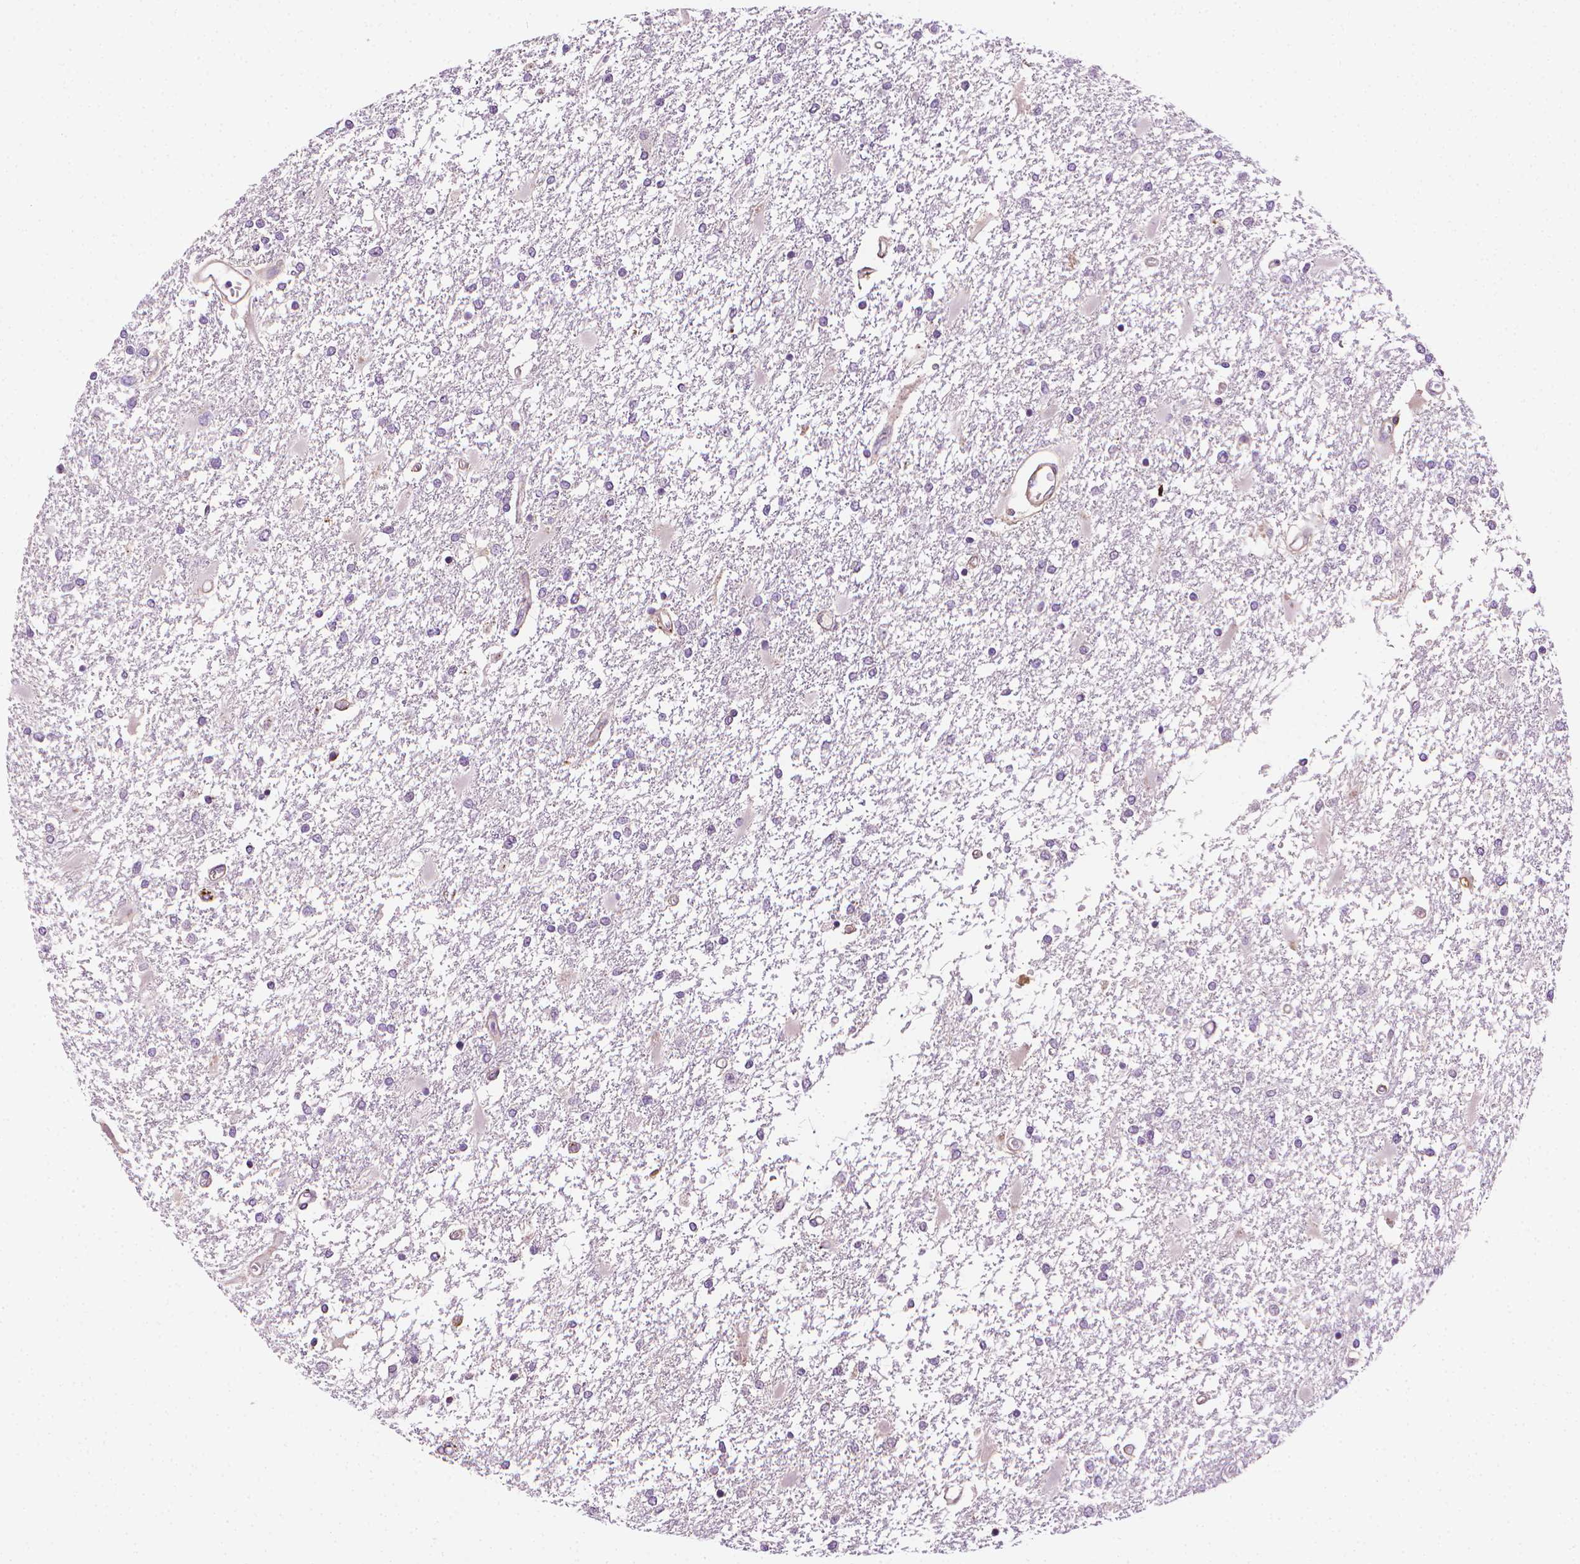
{"staining": {"intensity": "negative", "quantity": "none", "location": "none"}, "tissue": "glioma", "cell_type": "Tumor cells", "image_type": "cancer", "snomed": [{"axis": "morphology", "description": "Glioma, malignant, High grade"}, {"axis": "topography", "description": "Cerebral cortex"}], "caption": "Image shows no protein positivity in tumor cells of glioma tissue.", "gene": "MCOLN3", "patient": {"sex": "male", "age": 79}}